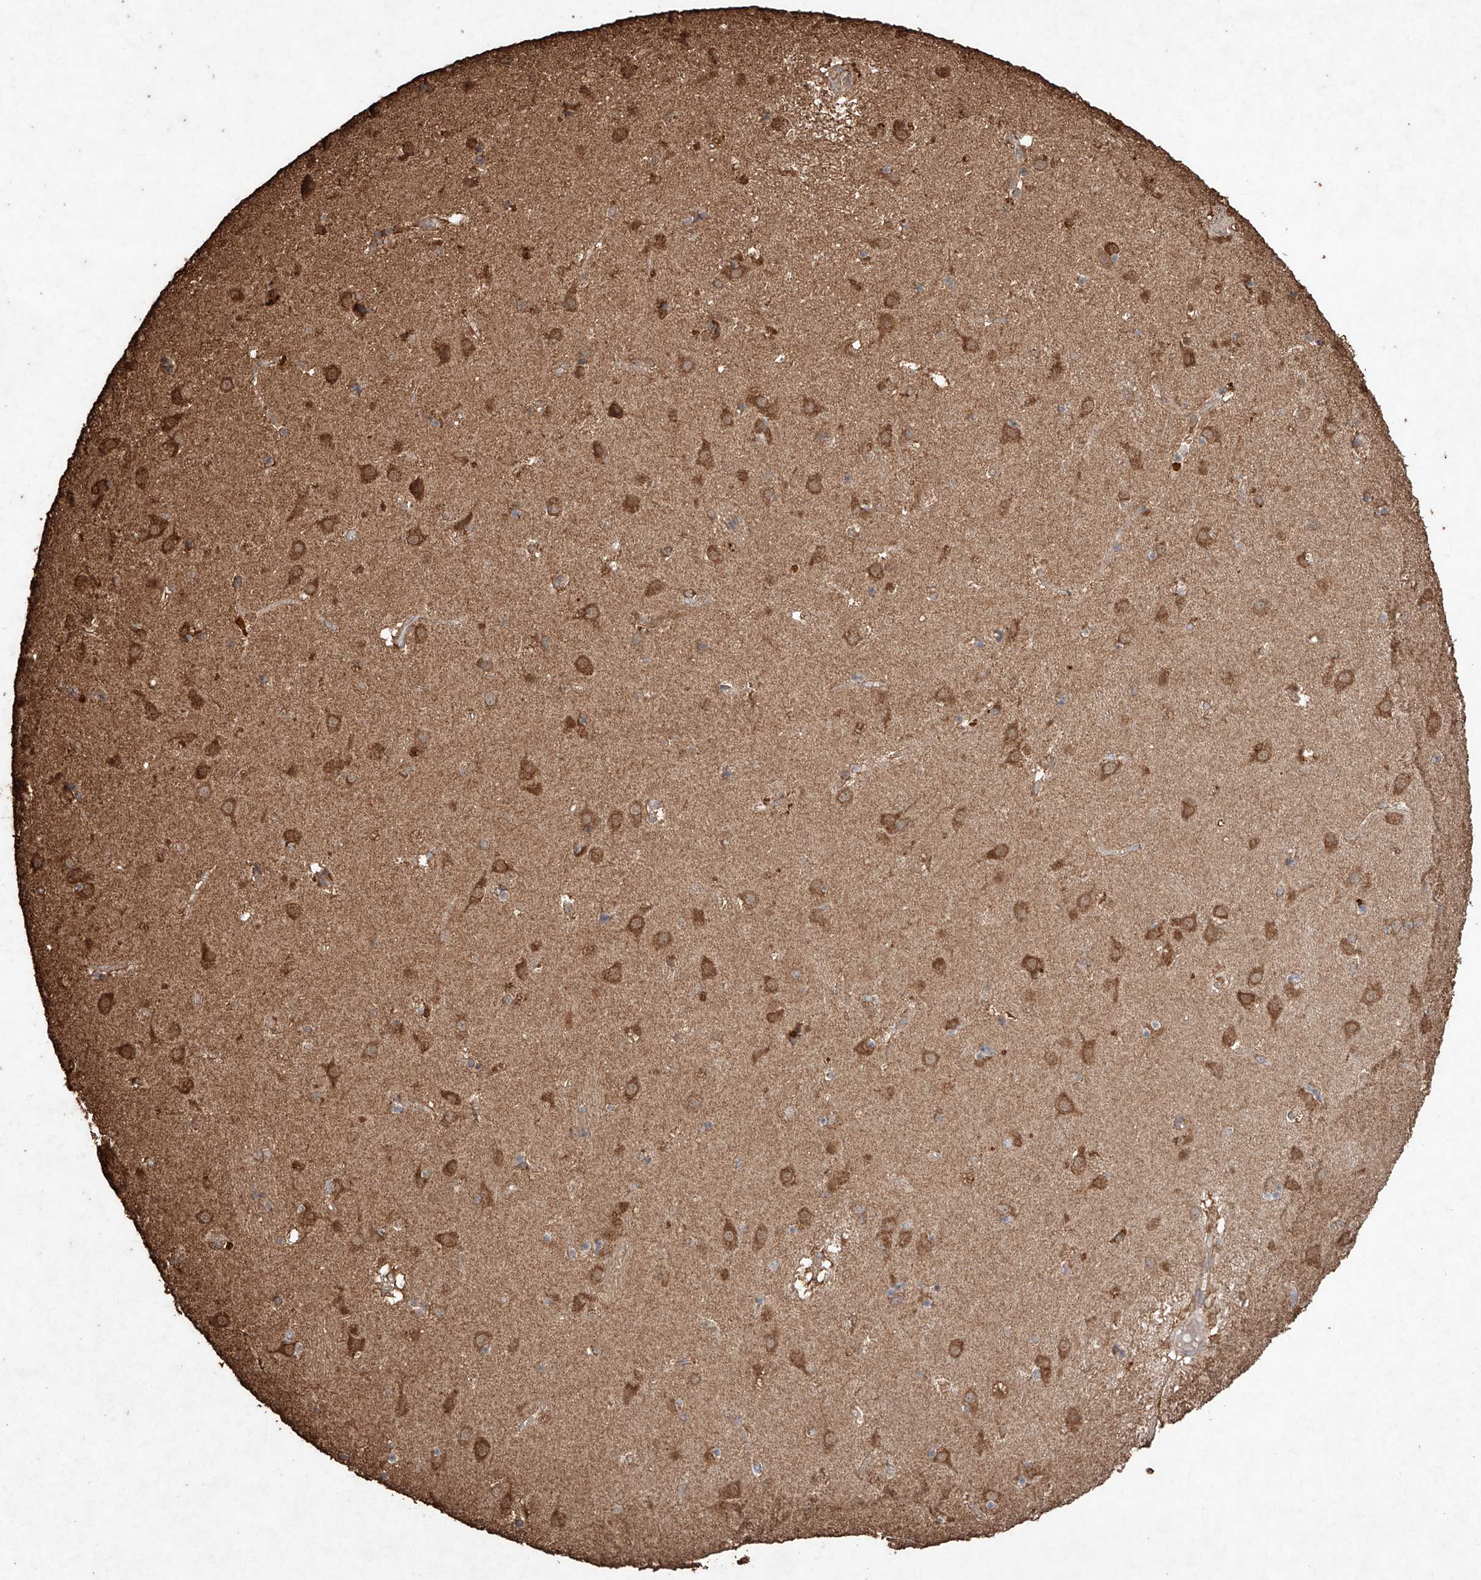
{"staining": {"intensity": "moderate", "quantity": ">75%", "location": "cytoplasmic/membranous"}, "tissue": "caudate", "cell_type": "Glial cells", "image_type": "normal", "snomed": [{"axis": "morphology", "description": "Normal tissue, NOS"}, {"axis": "topography", "description": "Lateral ventricle wall"}], "caption": "This micrograph displays immunohistochemistry (IHC) staining of normal human caudate, with medium moderate cytoplasmic/membranous positivity in about >75% of glial cells.", "gene": "M6PR", "patient": {"sex": "male", "age": 70}}